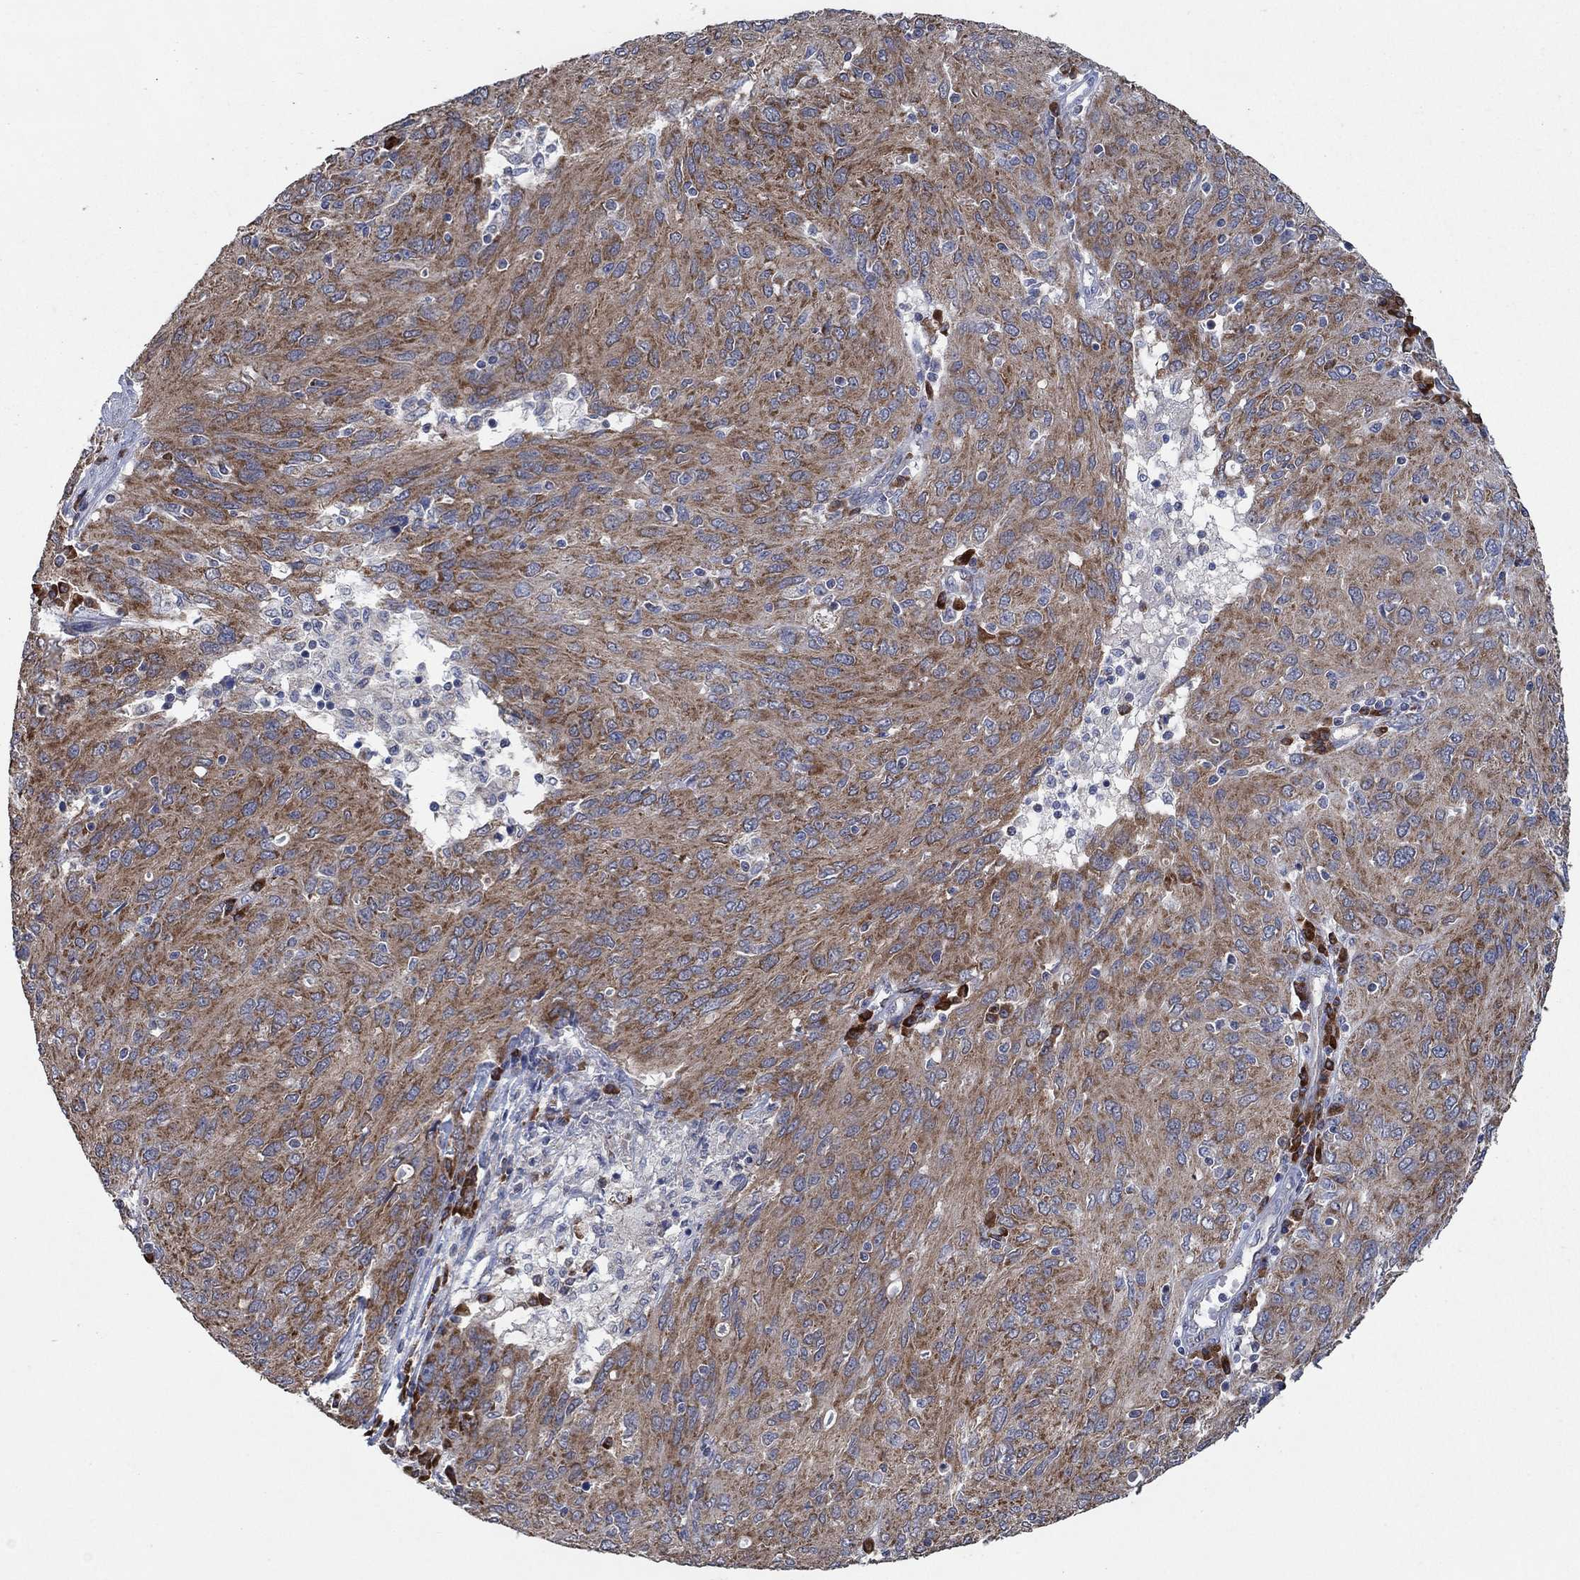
{"staining": {"intensity": "moderate", "quantity": ">75%", "location": "cytoplasmic/membranous"}, "tissue": "ovarian cancer", "cell_type": "Tumor cells", "image_type": "cancer", "snomed": [{"axis": "morphology", "description": "Carcinoma, endometroid"}, {"axis": "topography", "description": "Ovary"}], "caption": "Protein analysis of ovarian endometroid carcinoma tissue shows moderate cytoplasmic/membranous expression in approximately >75% of tumor cells. (IHC, brightfield microscopy, high magnification).", "gene": "HID1", "patient": {"sex": "female", "age": 50}}